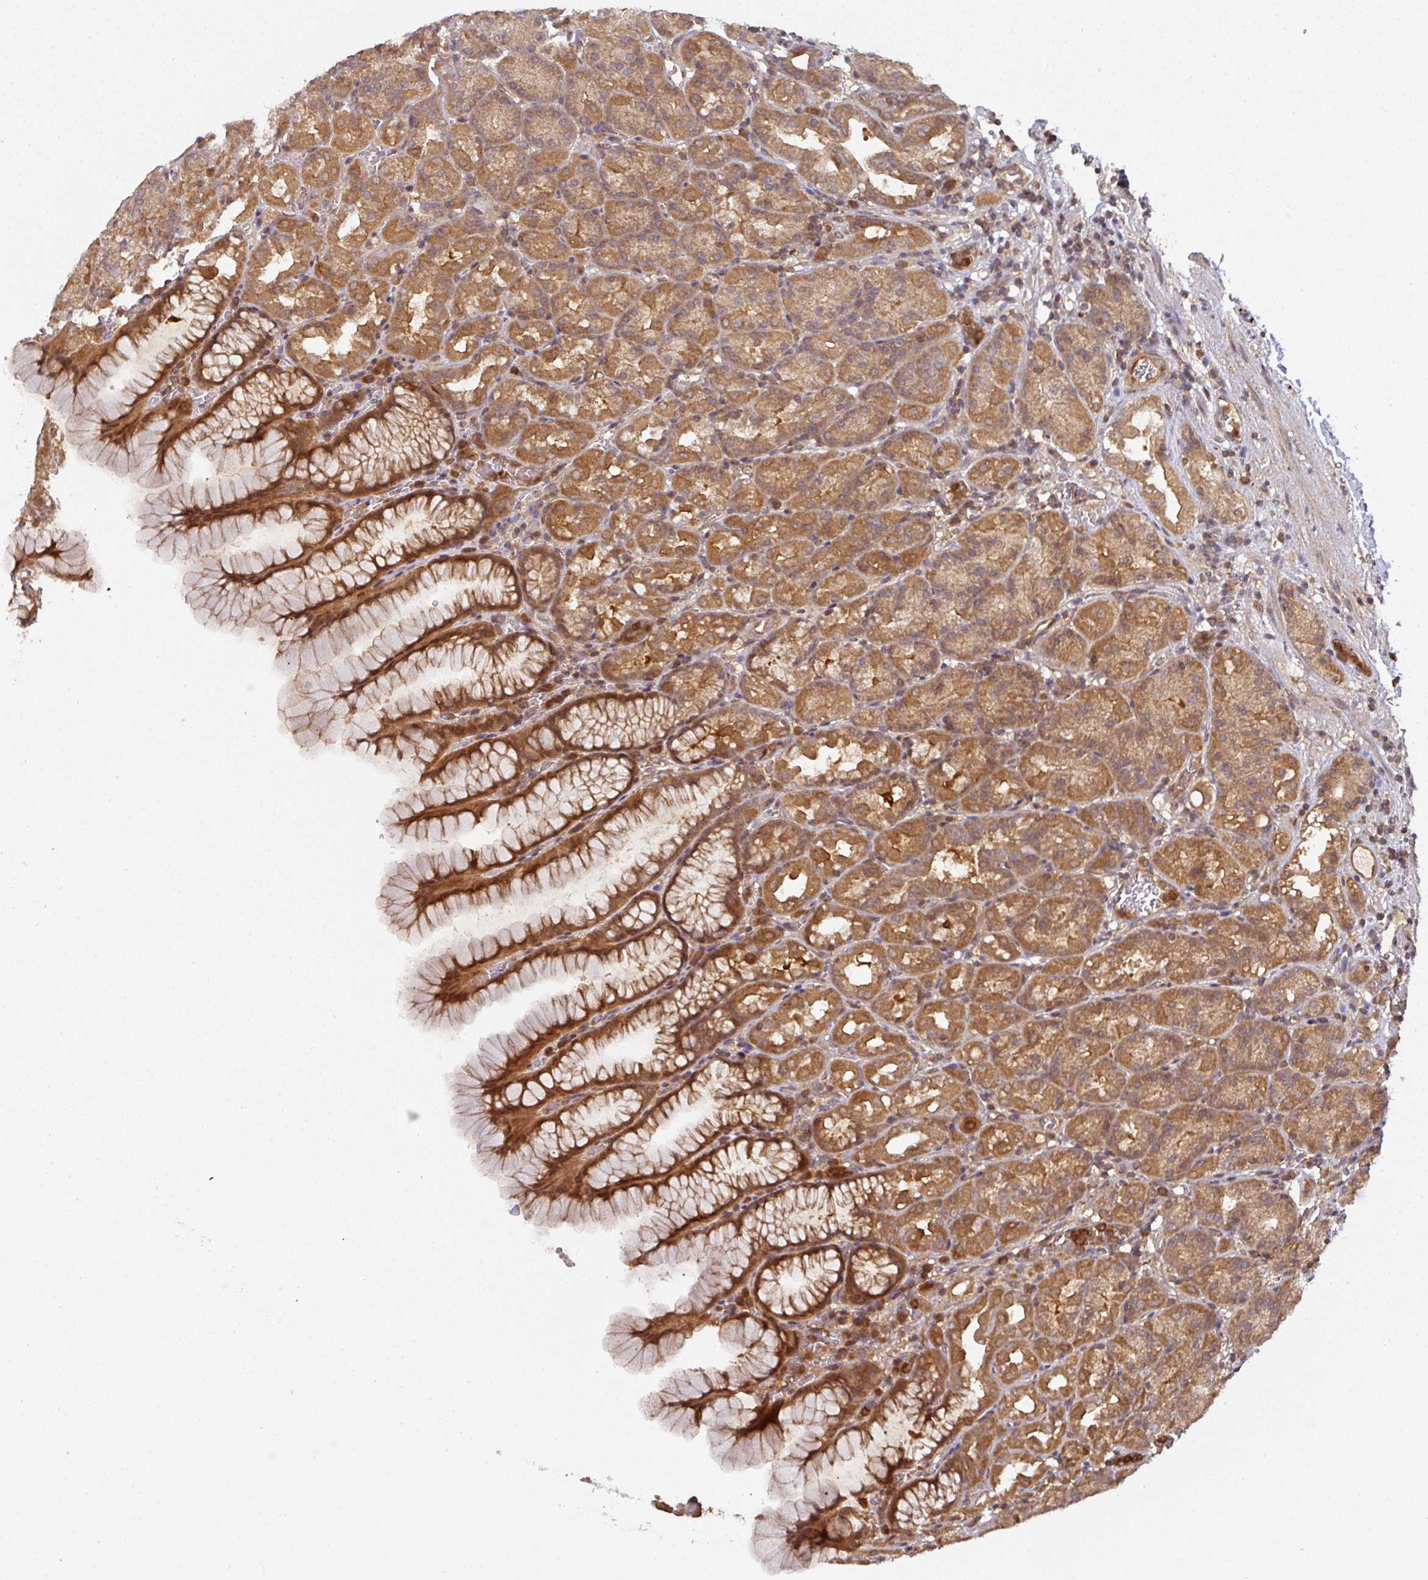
{"staining": {"intensity": "moderate", "quantity": ">75%", "location": "cytoplasmic/membranous"}, "tissue": "stomach", "cell_type": "Glandular cells", "image_type": "normal", "snomed": [{"axis": "morphology", "description": "Normal tissue, NOS"}, {"axis": "topography", "description": "Stomach, upper"}], "caption": "Immunohistochemical staining of benign human stomach displays >75% levels of moderate cytoplasmic/membranous protein expression in about >75% of glandular cells. The staining was performed using DAB (3,3'-diaminobenzidine), with brown indicating positive protein expression. Nuclei are stained blue with hematoxylin.", "gene": "EIF4EBP2", "patient": {"sex": "female", "age": 81}}